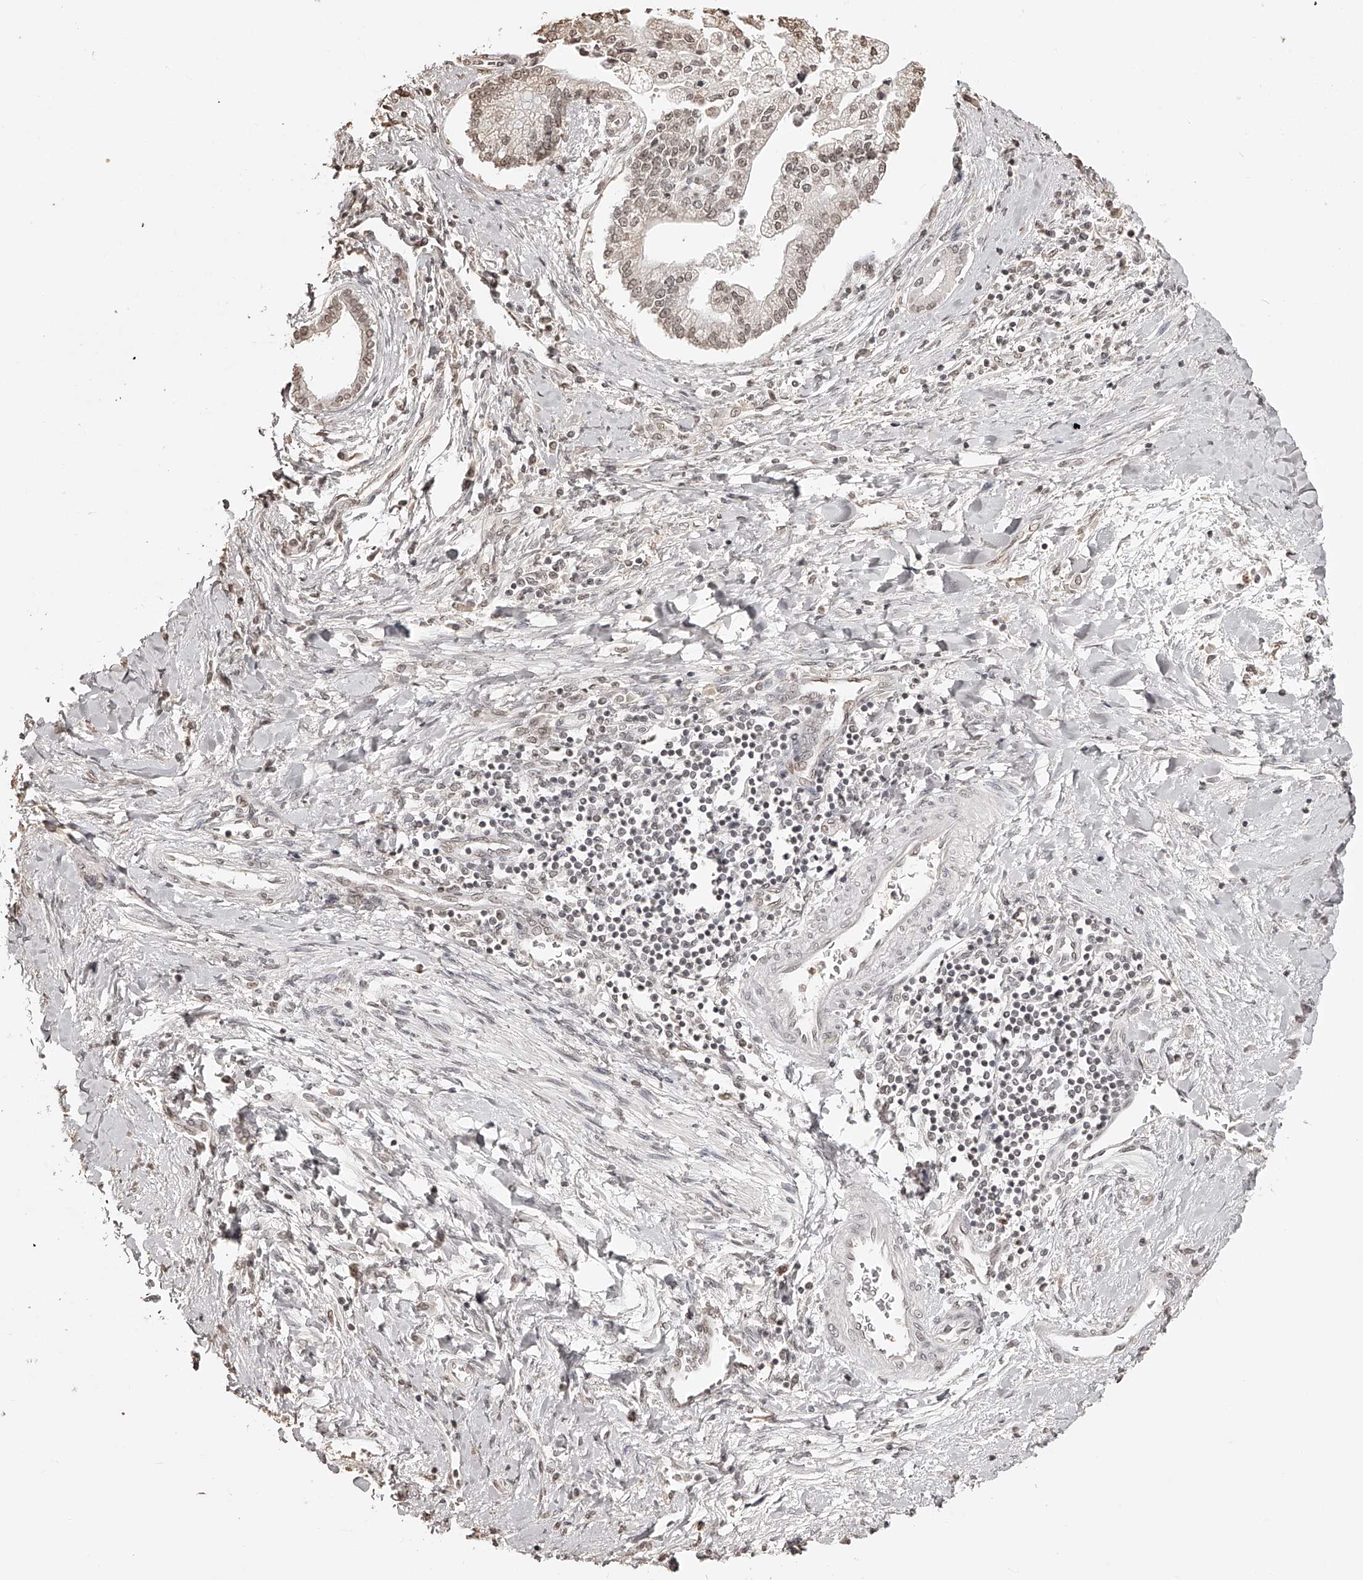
{"staining": {"intensity": "weak", "quantity": ">75%", "location": "nuclear"}, "tissue": "liver cancer", "cell_type": "Tumor cells", "image_type": "cancer", "snomed": [{"axis": "morphology", "description": "Cholangiocarcinoma"}, {"axis": "topography", "description": "Liver"}], "caption": "This image demonstrates immunohistochemistry (IHC) staining of human liver cancer, with low weak nuclear staining in approximately >75% of tumor cells.", "gene": "ZNF503", "patient": {"sex": "male", "age": 50}}